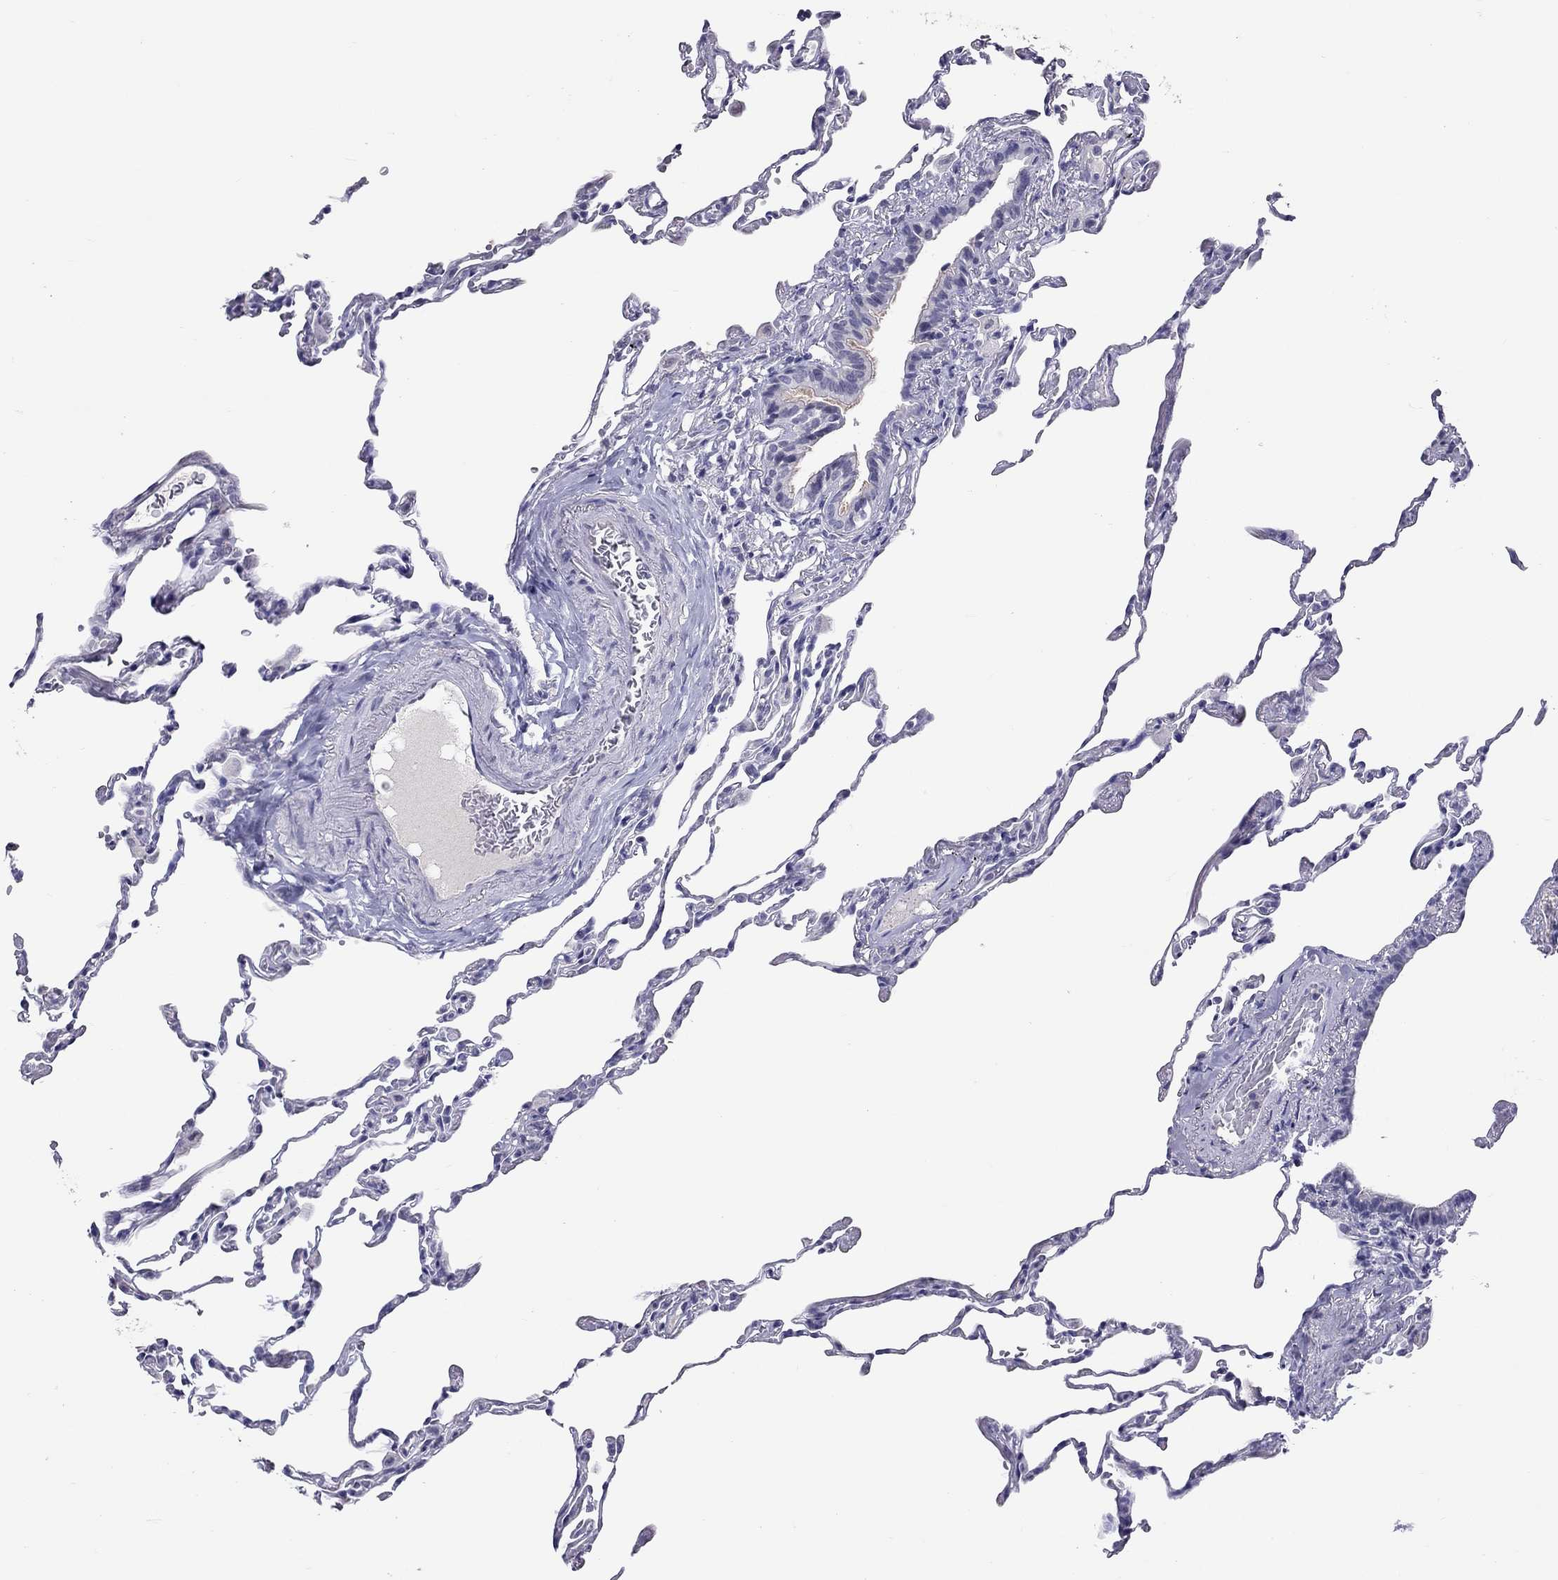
{"staining": {"intensity": "negative", "quantity": "none", "location": "none"}, "tissue": "lung", "cell_type": "Alveolar cells", "image_type": "normal", "snomed": [{"axis": "morphology", "description": "Normal tissue, NOS"}, {"axis": "topography", "description": "Lung"}], "caption": "Immunohistochemistry of unremarkable lung exhibits no positivity in alveolar cells.", "gene": "JHY", "patient": {"sex": "female", "age": 57}}